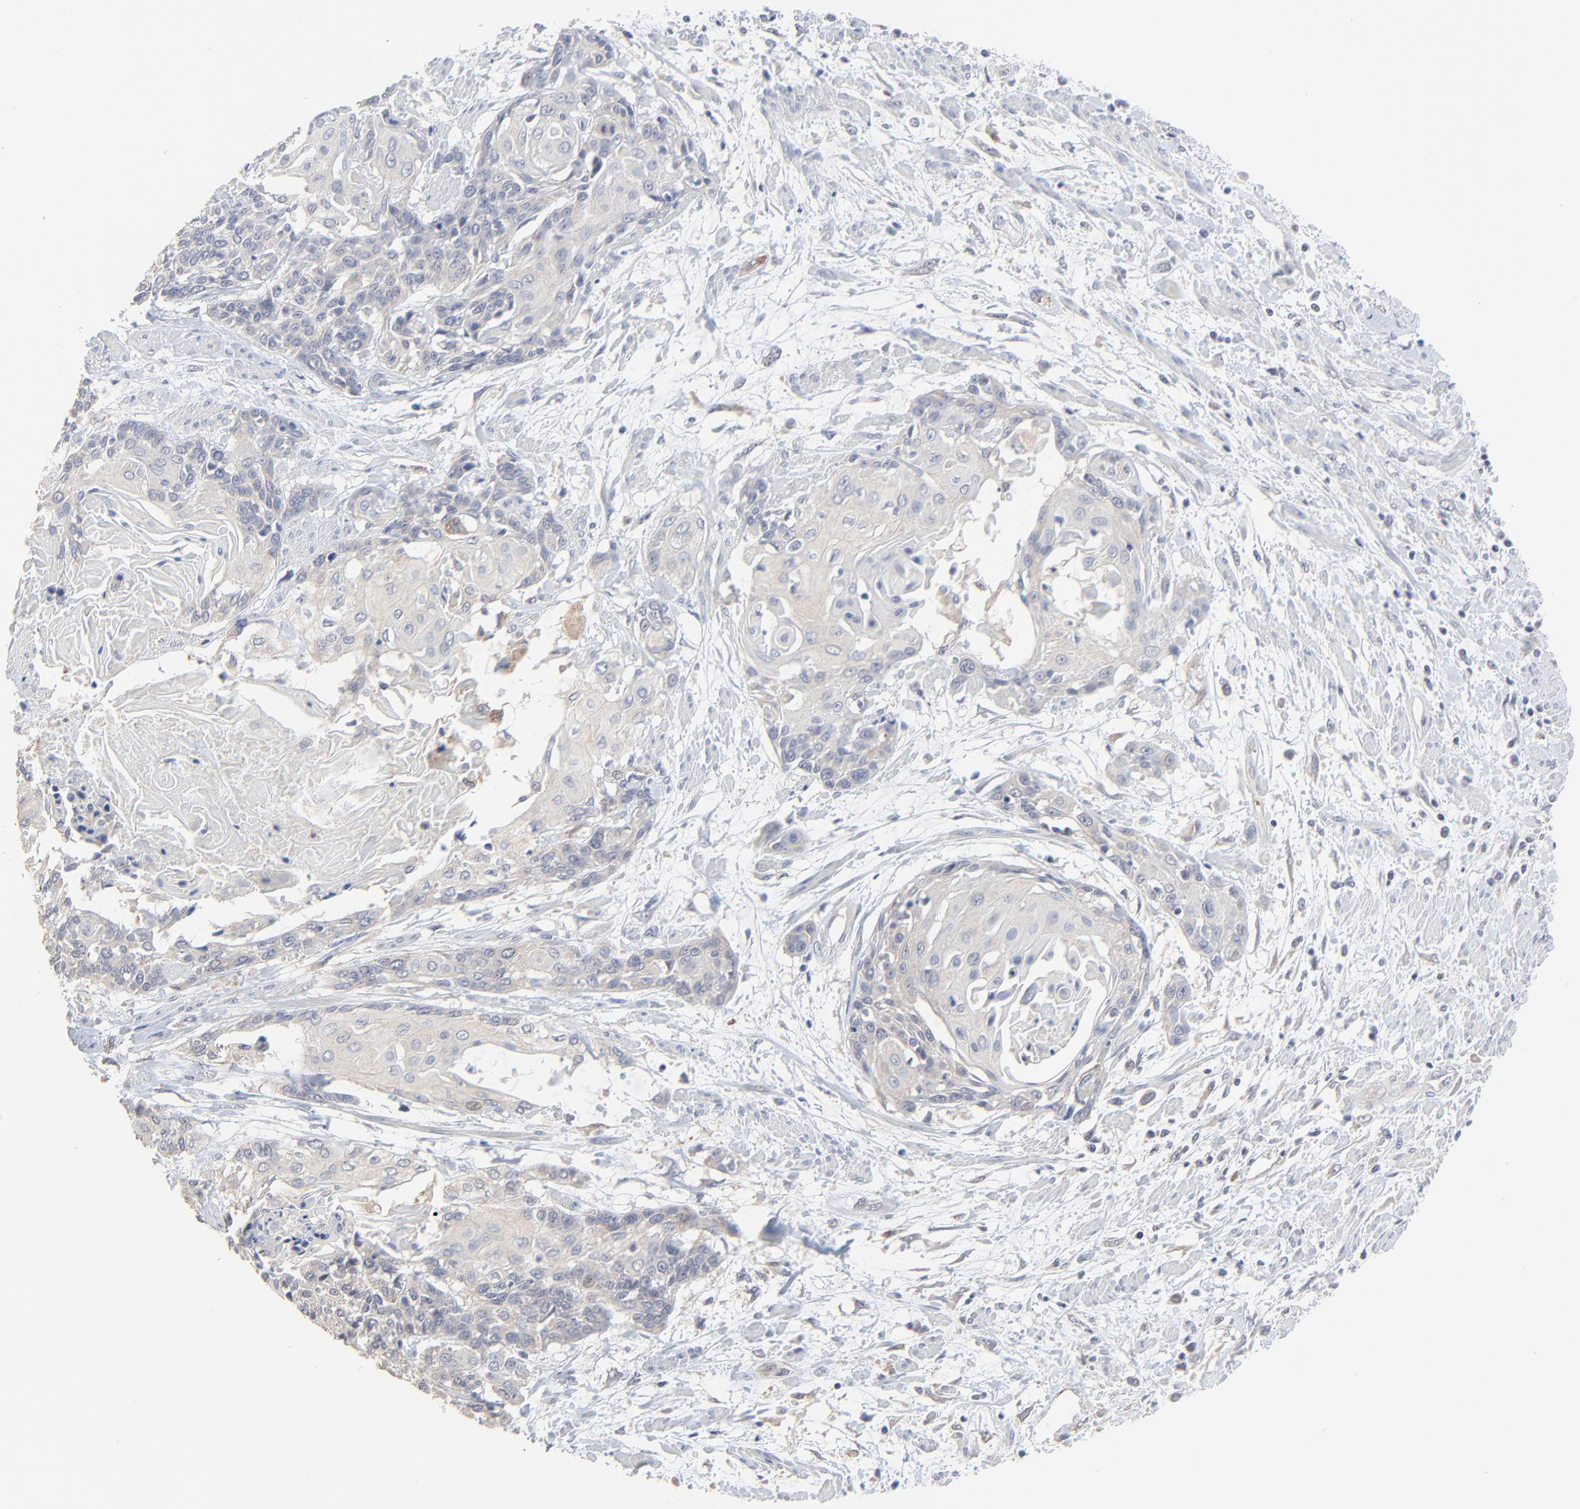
{"staining": {"intensity": "negative", "quantity": "none", "location": "none"}, "tissue": "cervical cancer", "cell_type": "Tumor cells", "image_type": "cancer", "snomed": [{"axis": "morphology", "description": "Squamous cell carcinoma, NOS"}, {"axis": "topography", "description": "Cervix"}], "caption": "DAB (3,3'-diaminobenzidine) immunohistochemical staining of human squamous cell carcinoma (cervical) reveals no significant staining in tumor cells. (Brightfield microscopy of DAB (3,3'-diaminobenzidine) IHC at high magnification).", "gene": "FANCB", "patient": {"sex": "female", "age": 57}}